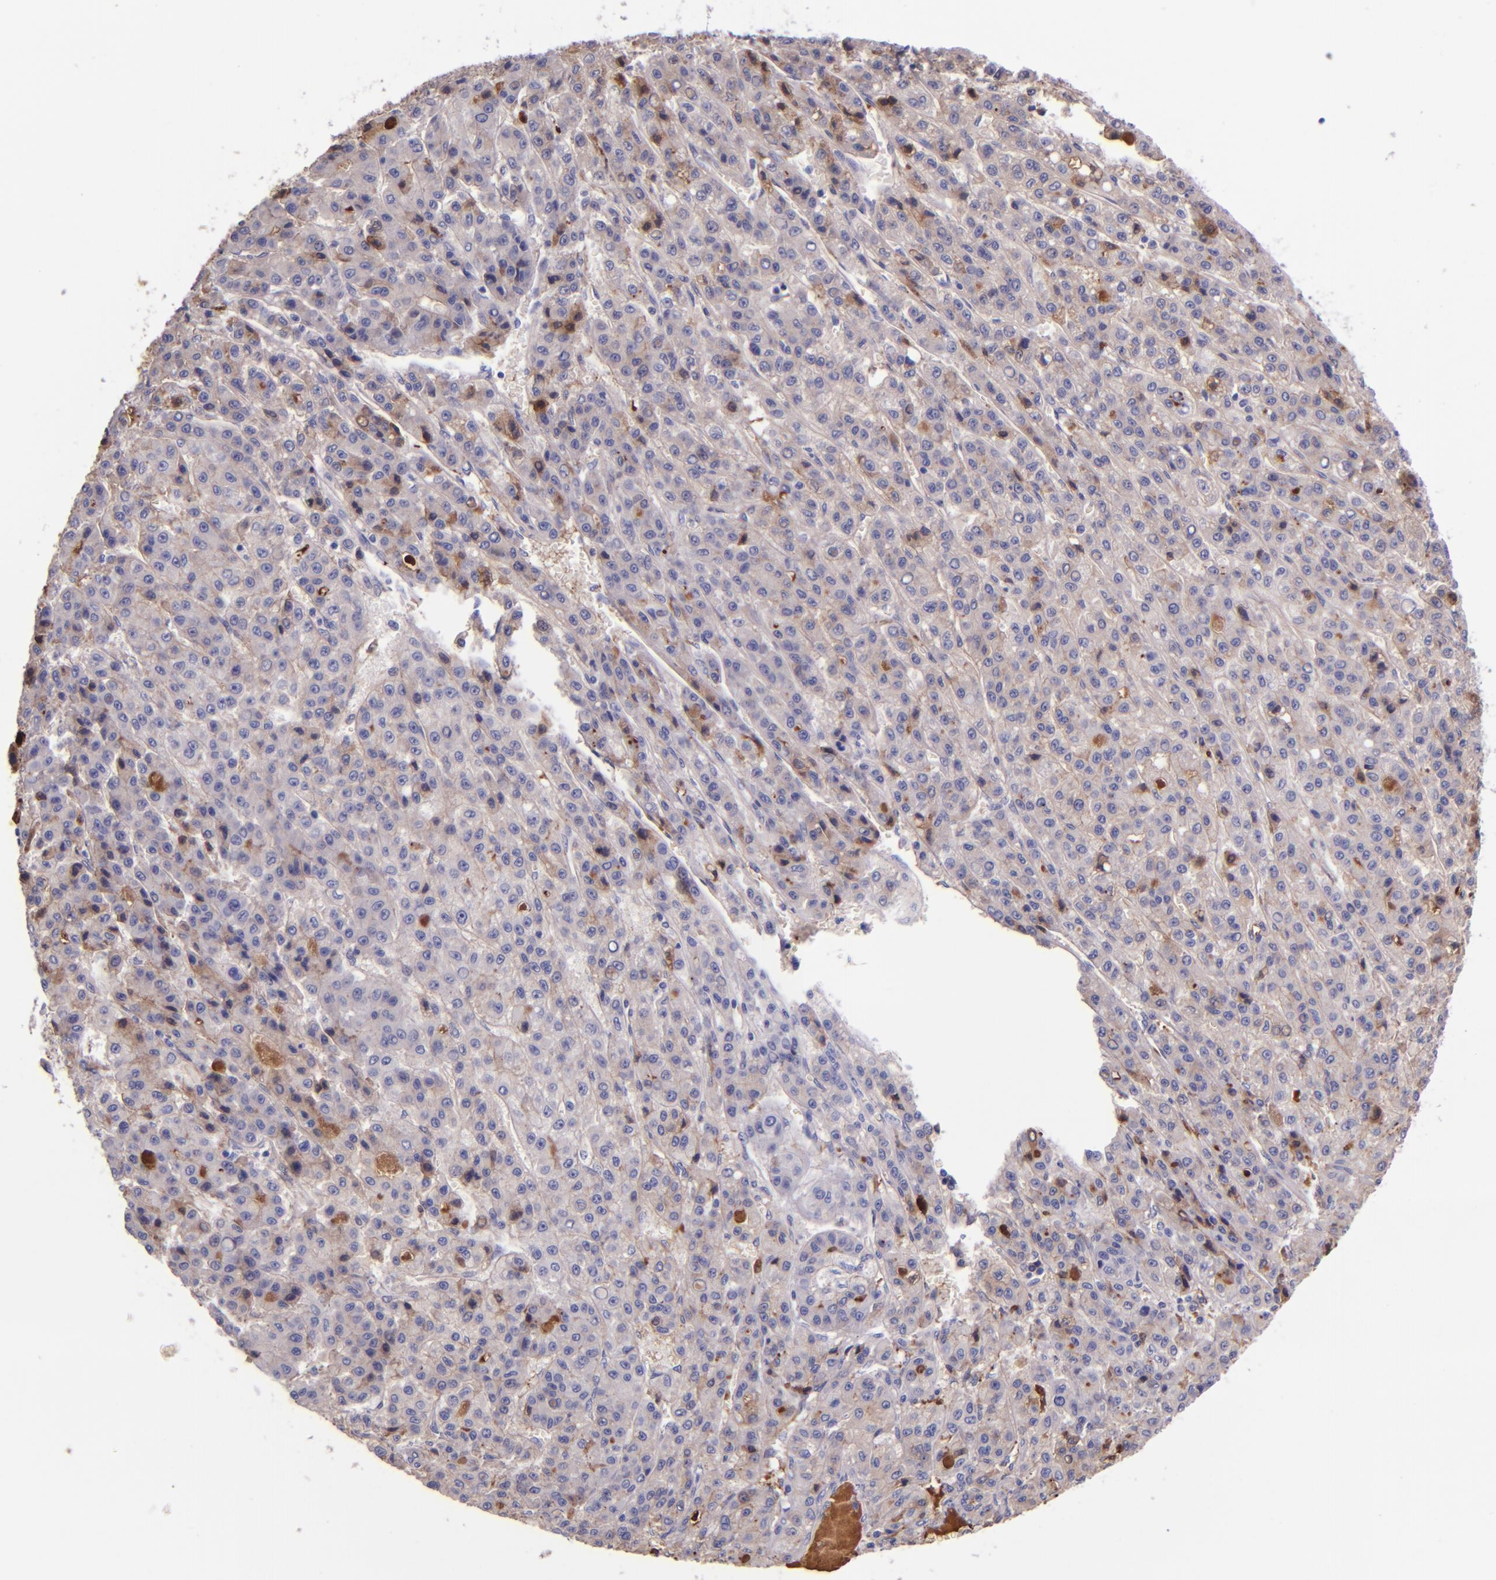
{"staining": {"intensity": "weak", "quantity": ">75%", "location": "cytoplasmic/membranous"}, "tissue": "liver cancer", "cell_type": "Tumor cells", "image_type": "cancer", "snomed": [{"axis": "morphology", "description": "Carcinoma, Hepatocellular, NOS"}, {"axis": "topography", "description": "Liver"}], "caption": "Brown immunohistochemical staining in human hepatocellular carcinoma (liver) exhibits weak cytoplasmic/membranous expression in about >75% of tumor cells. The staining was performed using DAB (3,3'-diaminobenzidine) to visualize the protein expression in brown, while the nuclei were stained in blue with hematoxylin (Magnification: 20x).", "gene": "KNG1", "patient": {"sex": "male", "age": 70}}